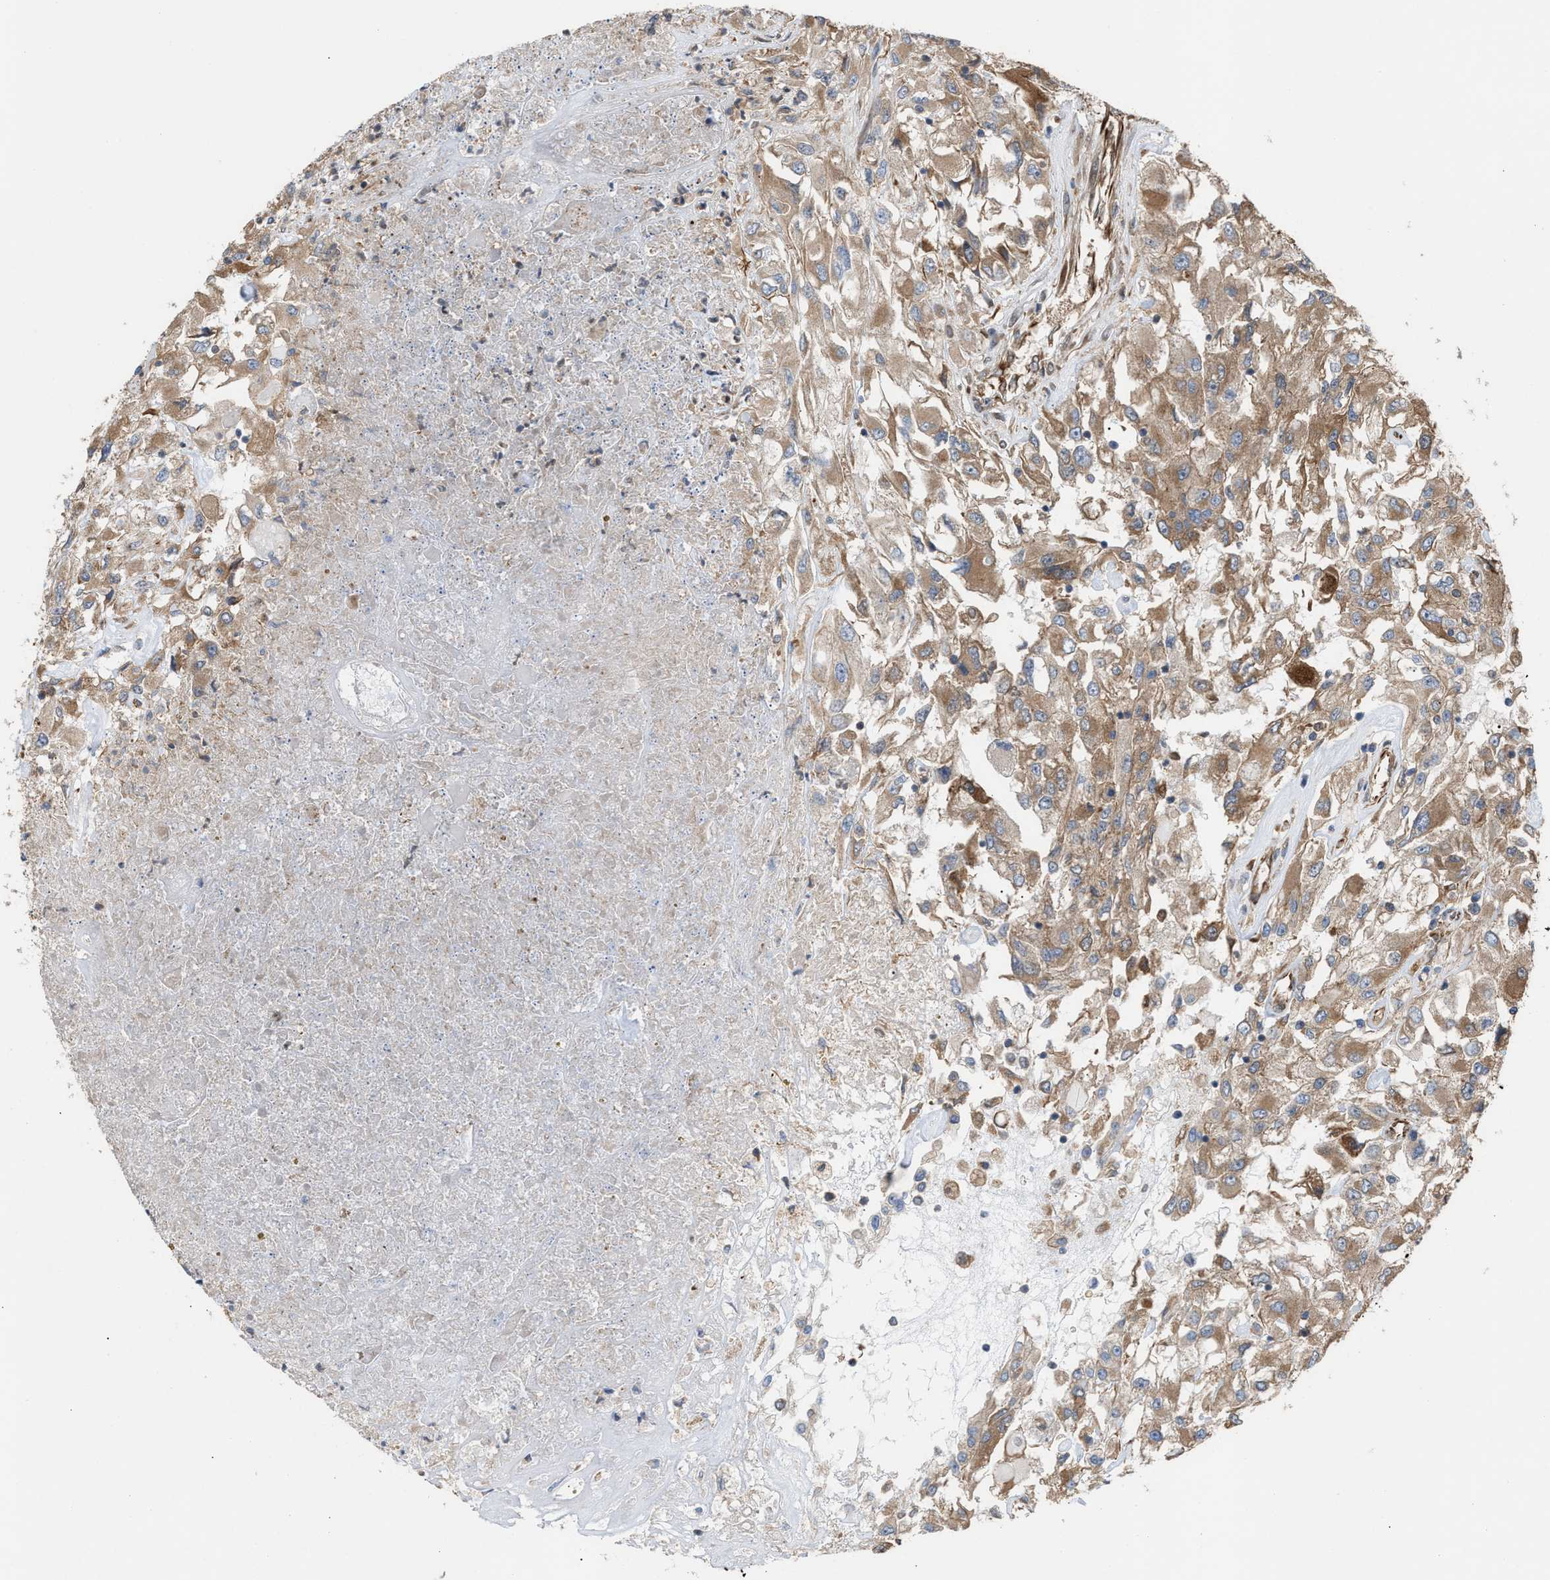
{"staining": {"intensity": "moderate", "quantity": ">75%", "location": "cytoplasmic/membranous"}, "tissue": "renal cancer", "cell_type": "Tumor cells", "image_type": "cancer", "snomed": [{"axis": "morphology", "description": "Adenocarcinoma, NOS"}, {"axis": "topography", "description": "Kidney"}], "caption": "Moderate cytoplasmic/membranous protein positivity is appreciated in approximately >75% of tumor cells in renal adenocarcinoma. (DAB IHC, brown staining for protein, blue staining for nuclei).", "gene": "EPS15L1", "patient": {"sex": "female", "age": 52}}